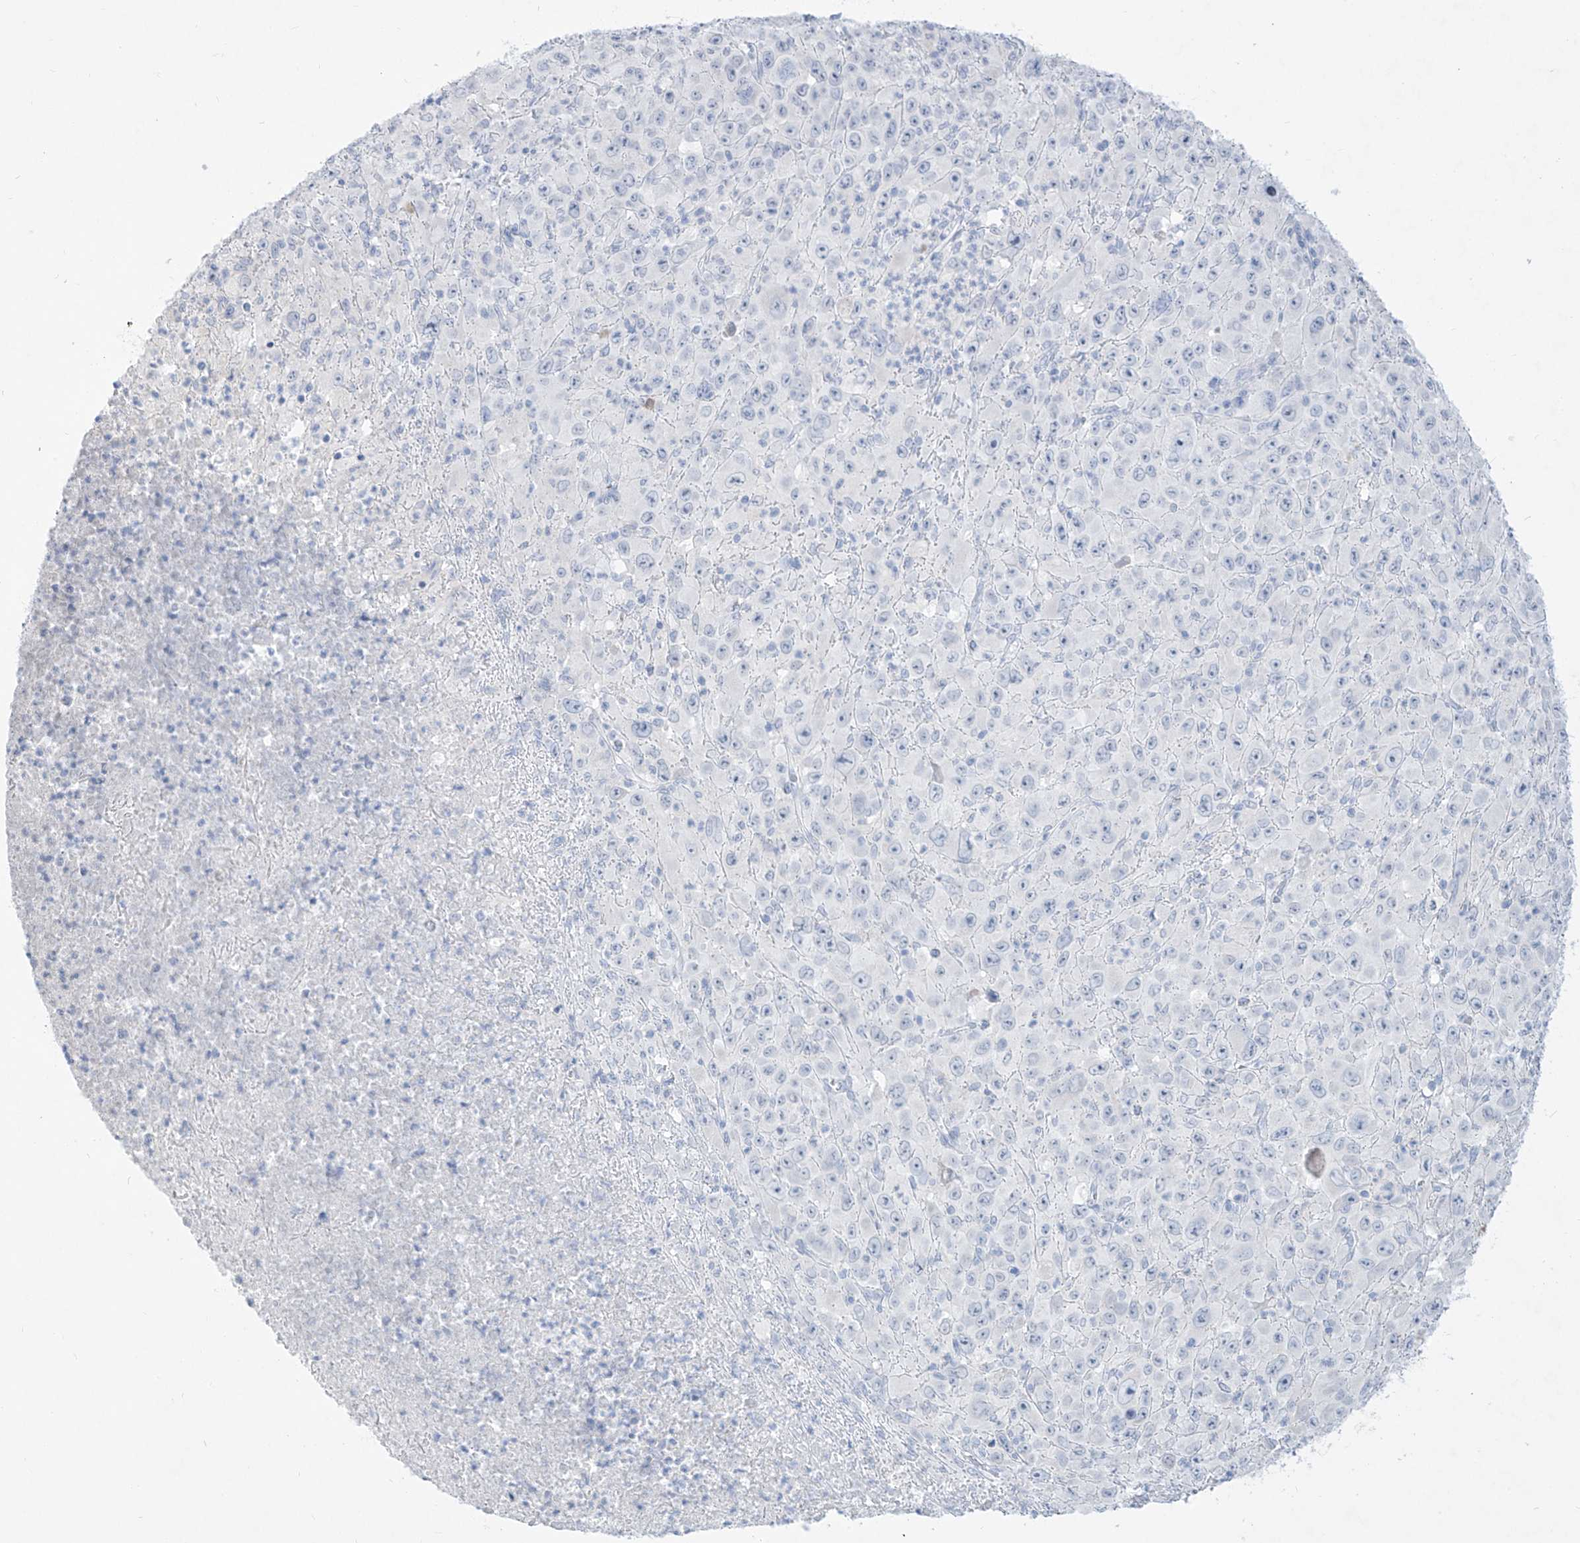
{"staining": {"intensity": "negative", "quantity": "none", "location": "none"}, "tissue": "melanoma", "cell_type": "Tumor cells", "image_type": "cancer", "snomed": [{"axis": "morphology", "description": "Malignant melanoma, Metastatic site"}, {"axis": "topography", "description": "Skin"}], "caption": "High magnification brightfield microscopy of melanoma stained with DAB (brown) and counterstained with hematoxylin (blue): tumor cells show no significant expression.", "gene": "TGM4", "patient": {"sex": "female", "age": 56}}